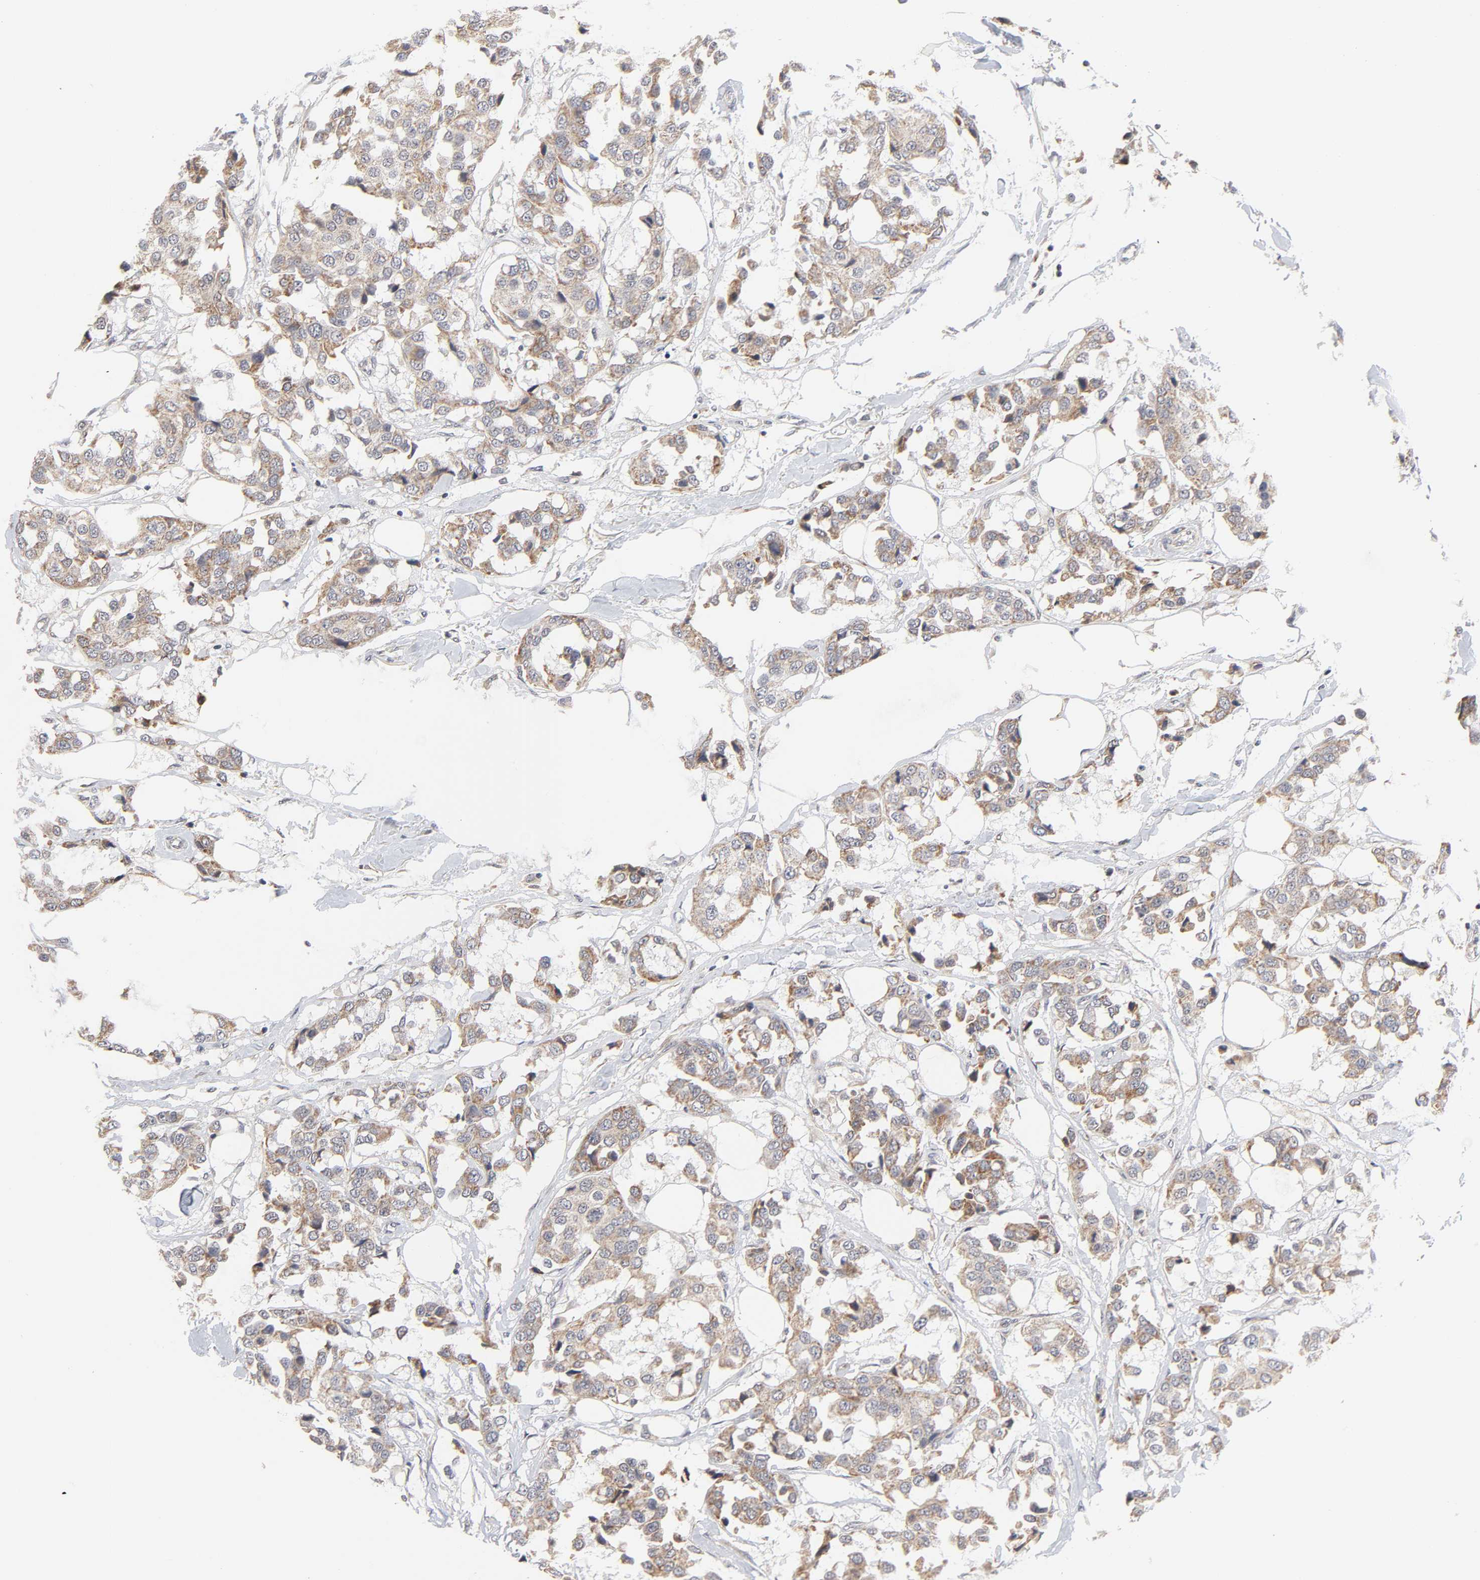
{"staining": {"intensity": "moderate", "quantity": ">75%", "location": "cytoplasmic/membranous"}, "tissue": "breast cancer", "cell_type": "Tumor cells", "image_type": "cancer", "snomed": [{"axis": "morphology", "description": "Duct carcinoma"}, {"axis": "topography", "description": "Breast"}], "caption": "Immunohistochemical staining of breast cancer reveals moderate cytoplasmic/membranous protein expression in approximately >75% of tumor cells.", "gene": "AUH", "patient": {"sex": "female", "age": 80}}